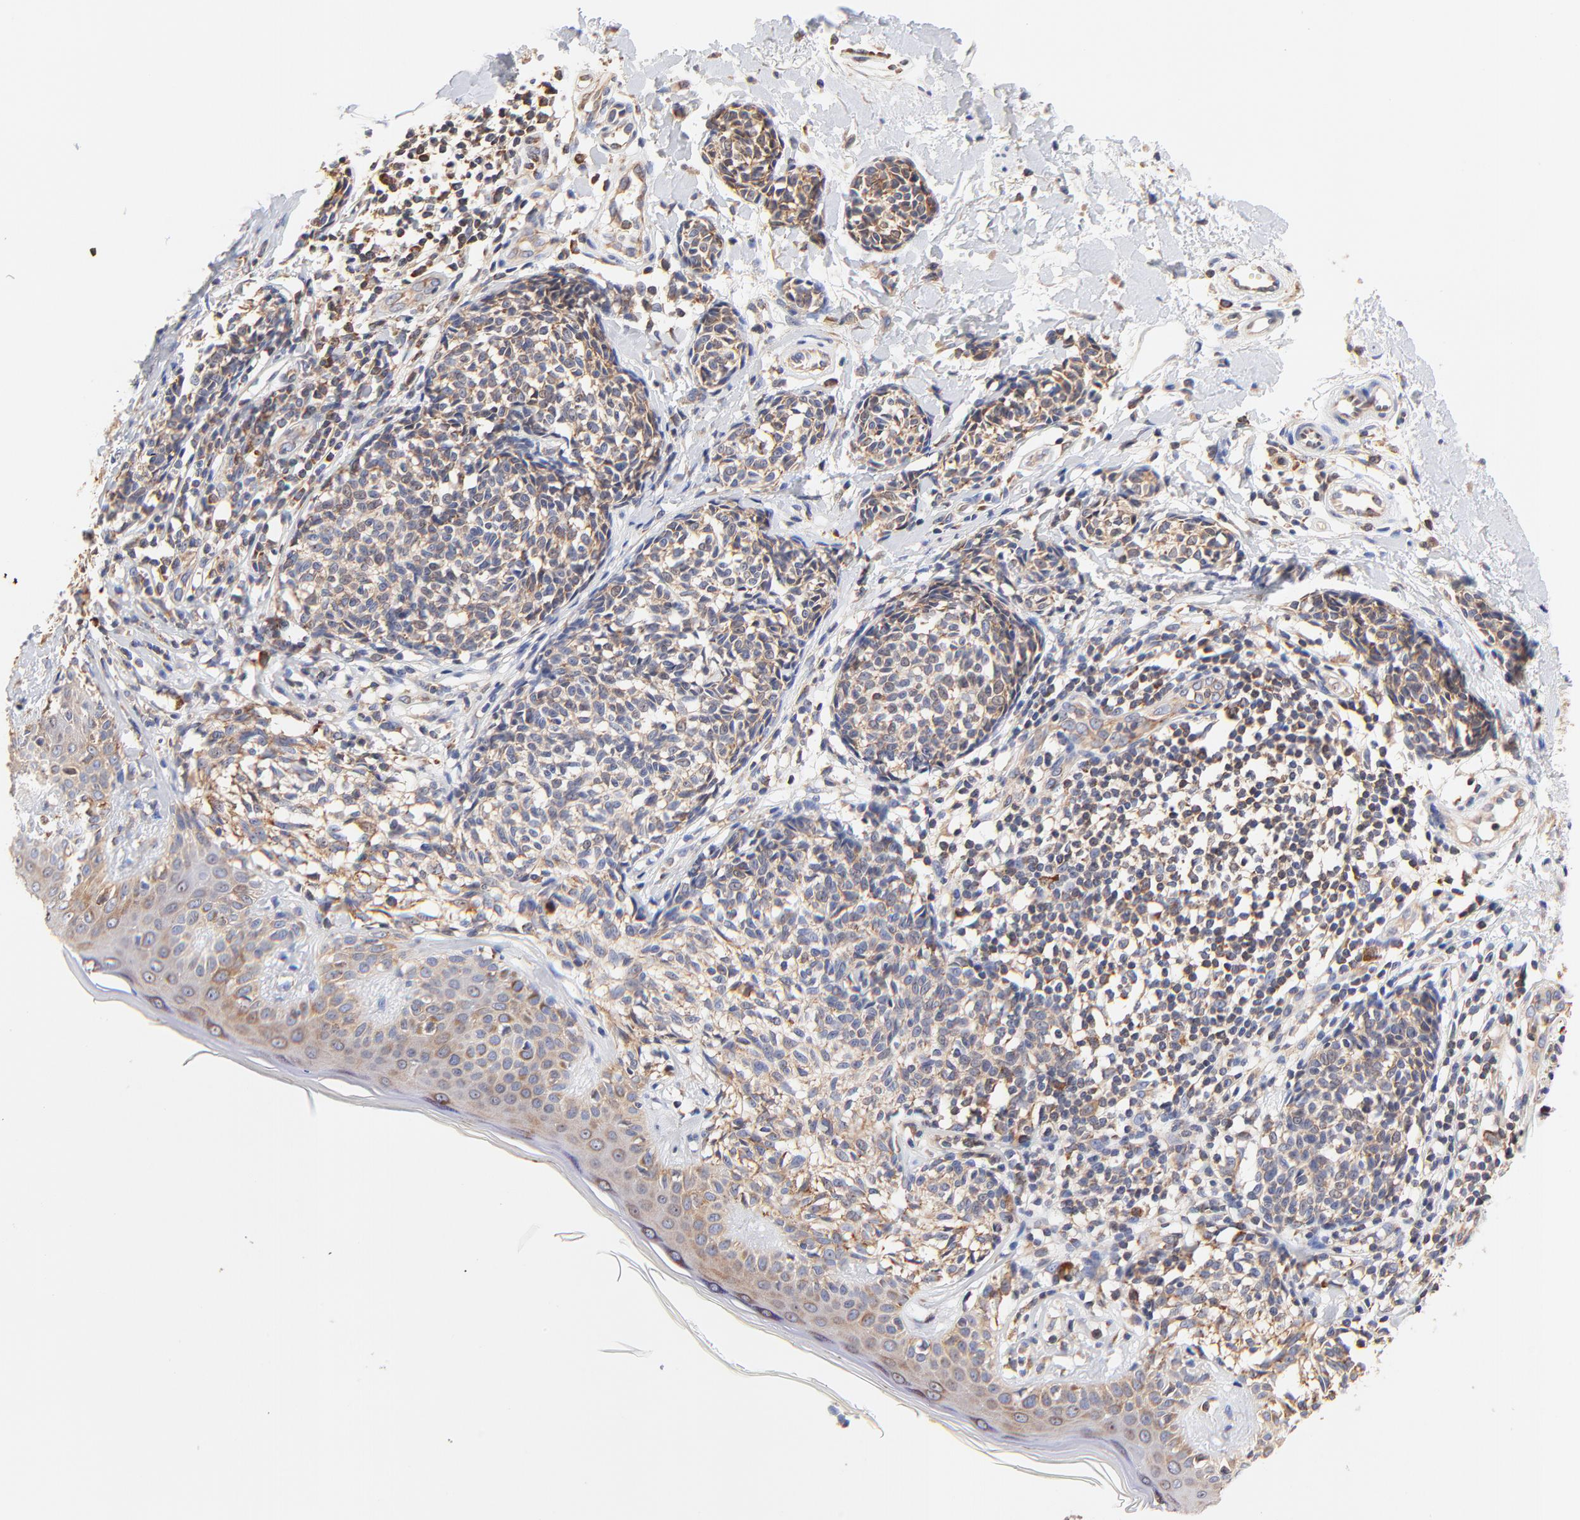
{"staining": {"intensity": "weak", "quantity": ">75%", "location": "cytoplasmic/membranous"}, "tissue": "melanoma", "cell_type": "Tumor cells", "image_type": "cancer", "snomed": [{"axis": "morphology", "description": "Malignant melanoma, NOS"}, {"axis": "topography", "description": "Skin"}], "caption": "Immunohistochemical staining of malignant melanoma reveals low levels of weak cytoplasmic/membranous staining in about >75% of tumor cells. (brown staining indicates protein expression, while blue staining denotes nuclei).", "gene": "RPL27", "patient": {"sex": "male", "age": 67}}